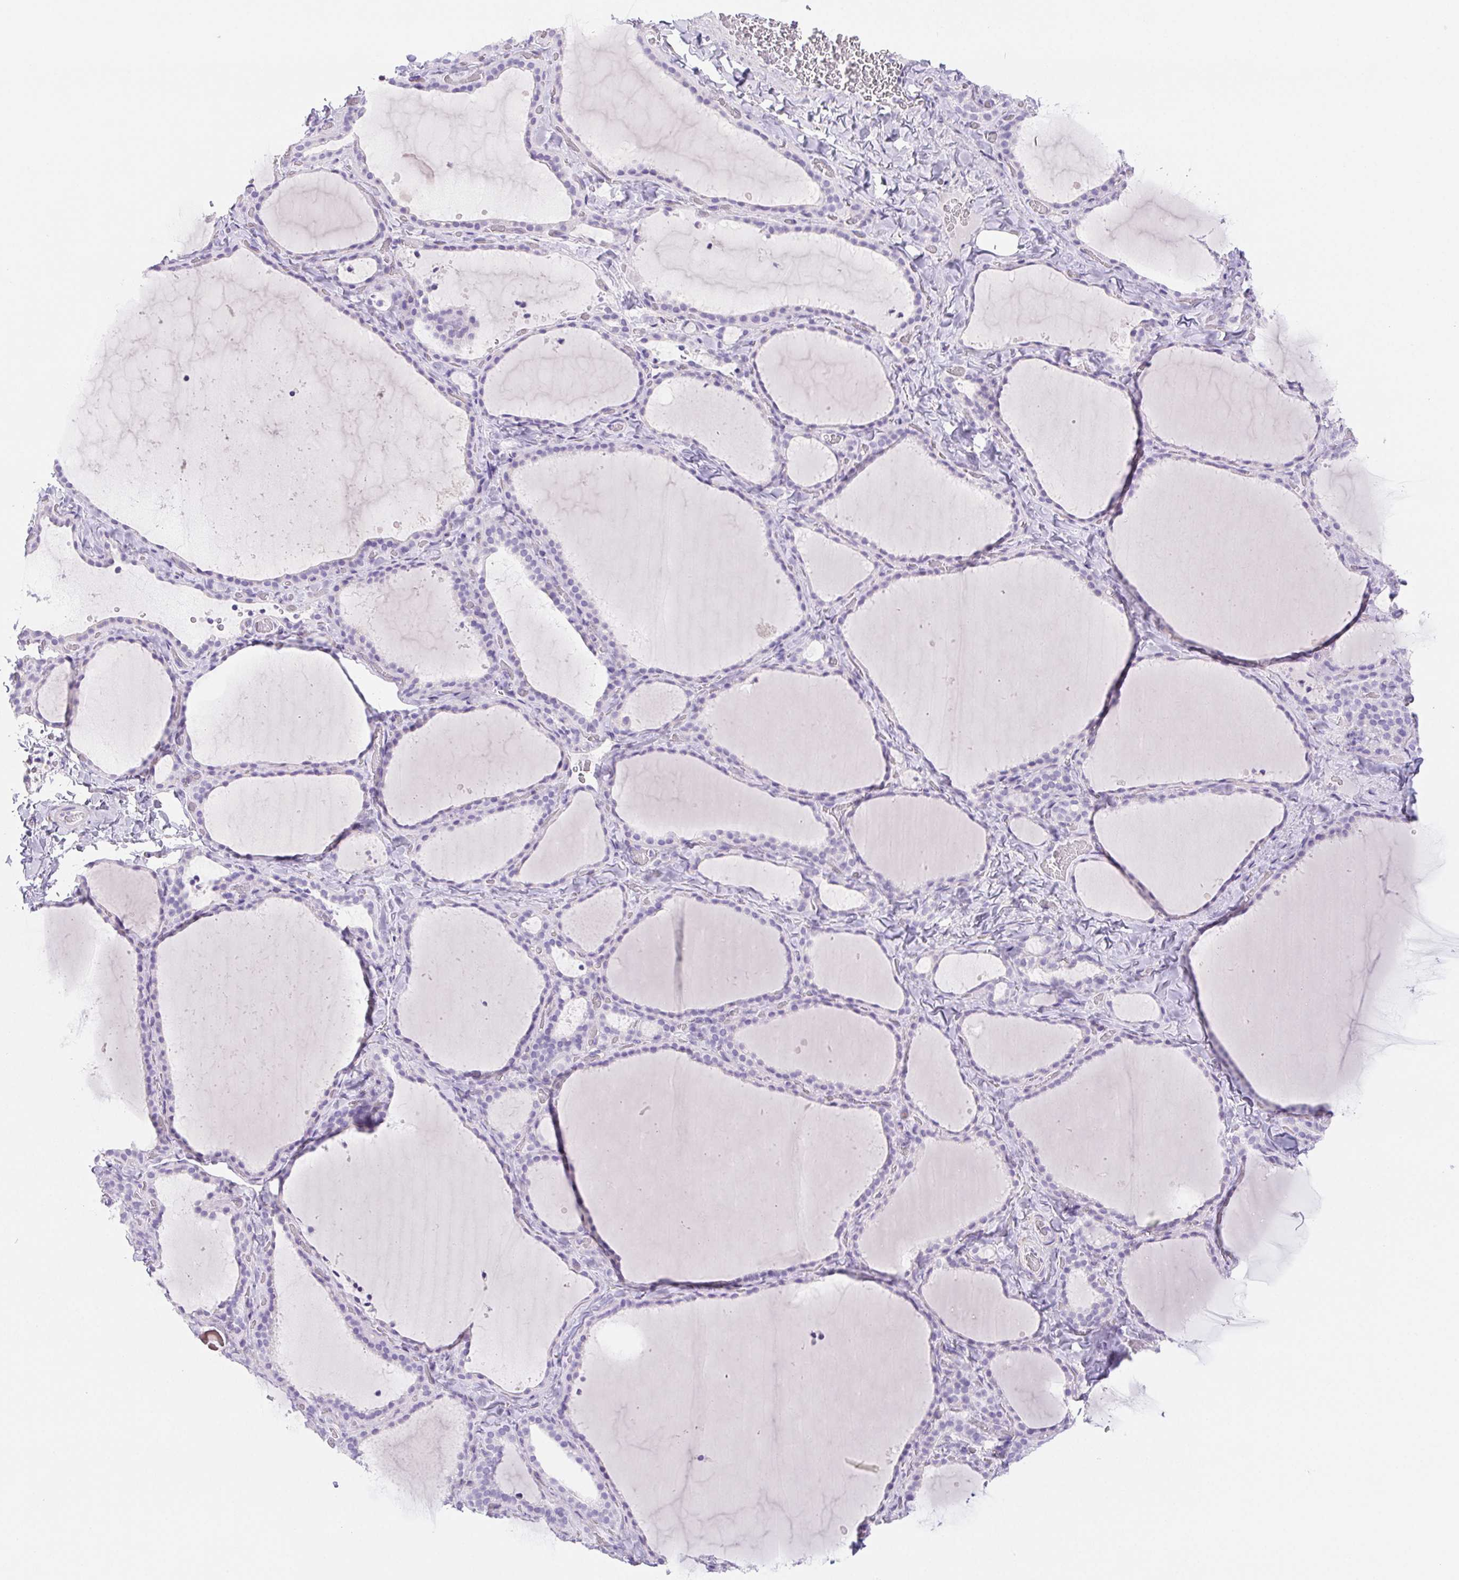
{"staining": {"intensity": "negative", "quantity": "none", "location": "none"}, "tissue": "thyroid gland", "cell_type": "Glandular cells", "image_type": "normal", "snomed": [{"axis": "morphology", "description": "Normal tissue, NOS"}, {"axis": "topography", "description": "Thyroid gland"}], "caption": "A histopathology image of thyroid gland stained for a protein displays no brown staining in glandular cells.", "gene": "PNLIP", "patient": {"sex": "female", "age": 22}}